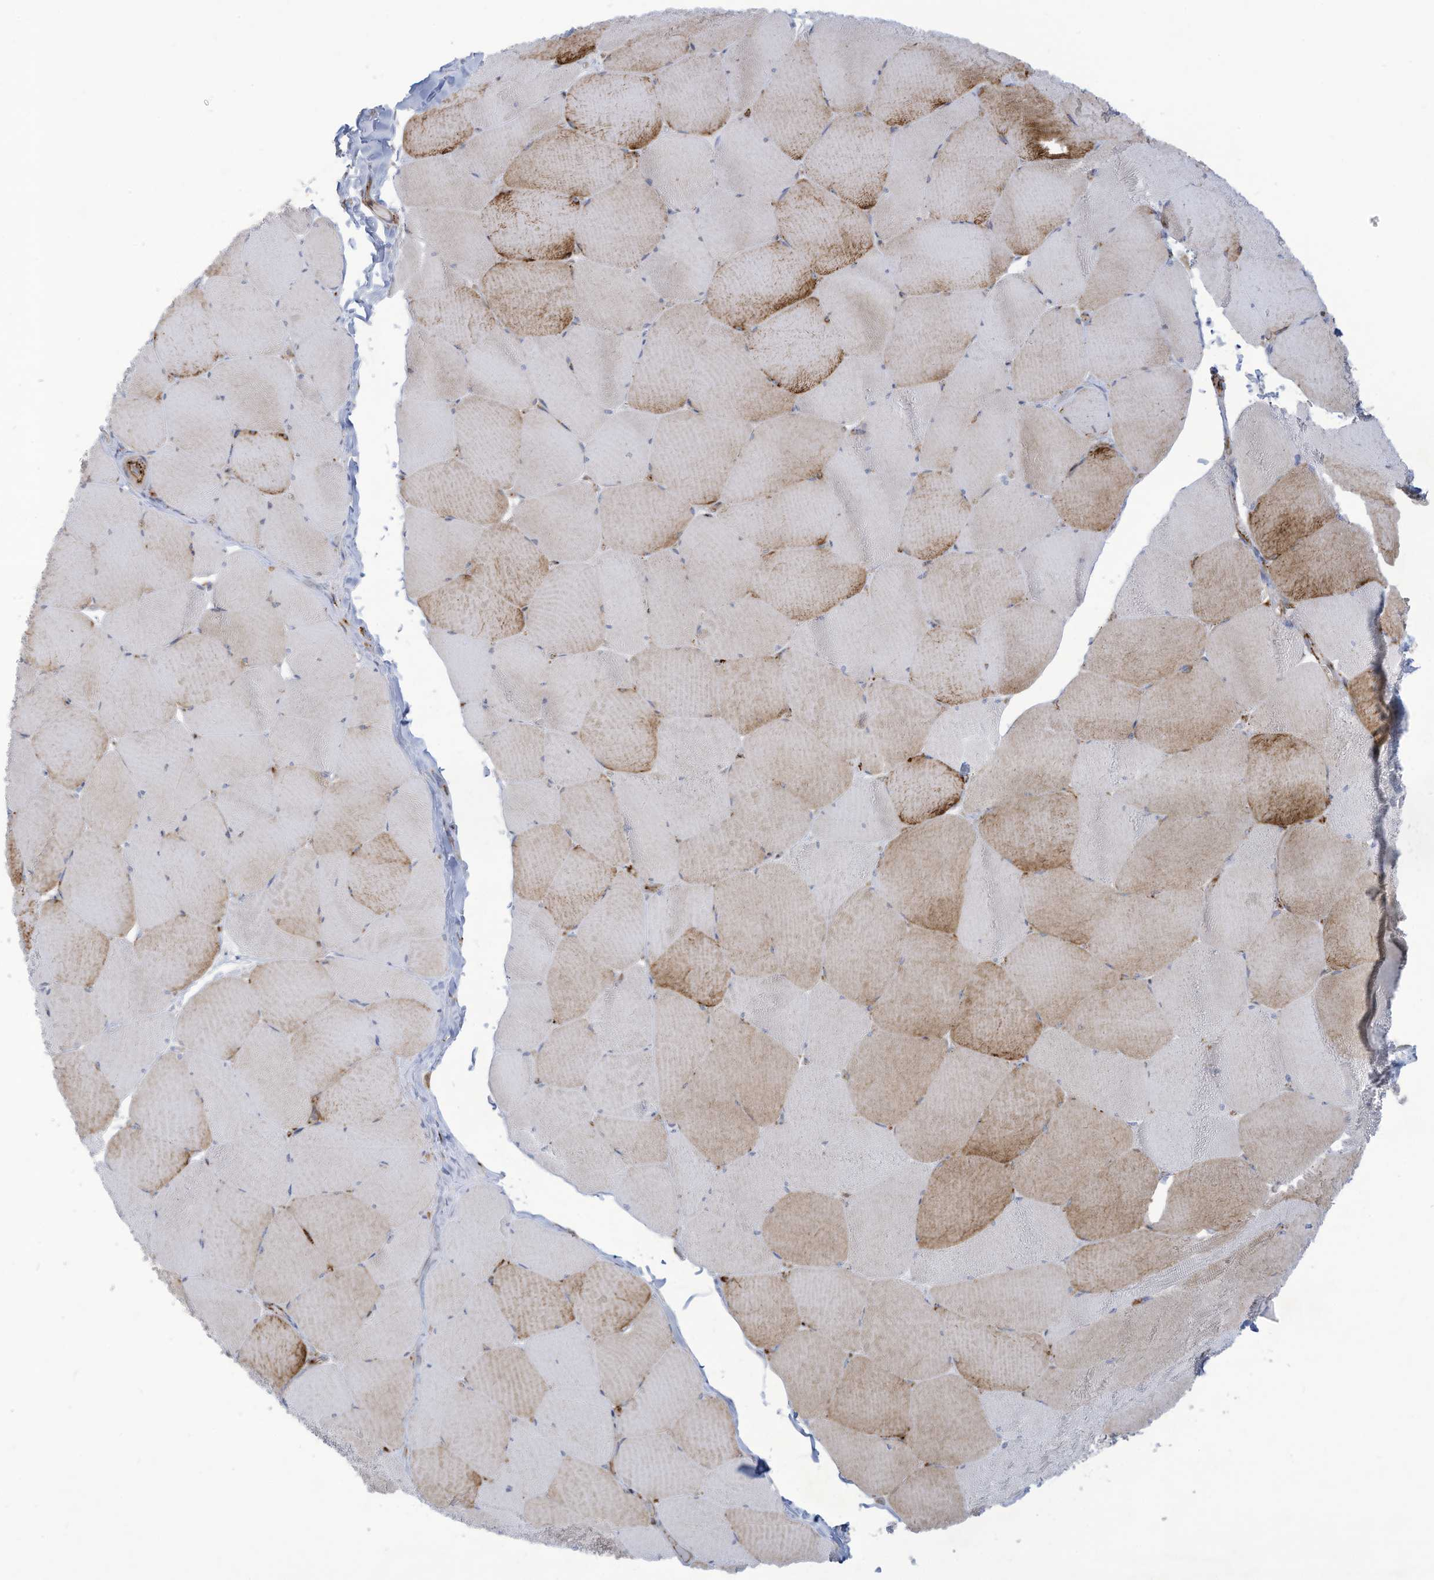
{"staining": {"intensity": "moderate", "quantity": "<25%", "location": "cytoplasmic/membranous"}, "tissue": "skeletal muscle", "cell_type": "Myocytes", "image_type": "normal", "snomed": [{"axis": "morphology", "description": "Normal tissue, NOS"}, {"axis": "topography", "description": "Skeletal muscle"}, {"axis": "topography", "description": "Head-Neck"}], "caption": "There is low levels of moderate cytoplasmic/membranous expression in myocytes of normal skeletal muscle, as demonstrated by immunohistochemical staining (brown color).", "gene": "THNSL2", "patient": {"sex": "male", "age": 66}}